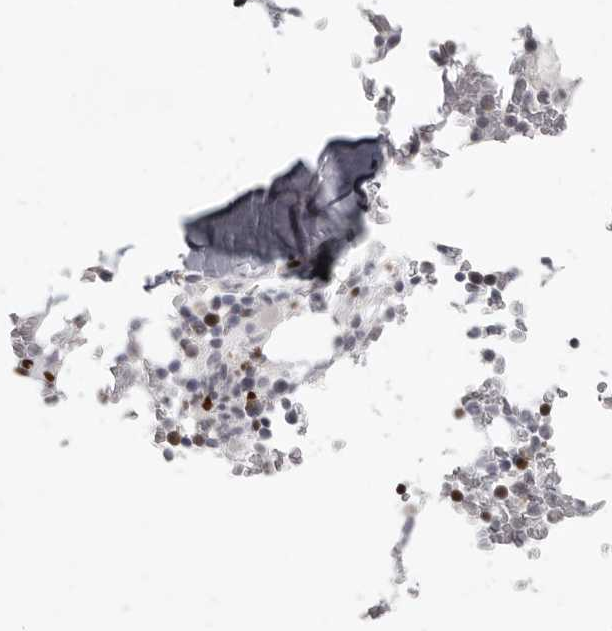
{"staining": {"intensity": "moderate", "quantity": "<25%", "location": "nuclear"}, "tissue": "bone marrow", "cell_type": "Hematopoietic cells", "image_type": "normal", "snomed": [{"axis": "morphology", "description": "Normal tissue, NOS"}, {"axis": "topography", "description": "Bone marrow"}], "caption": "Moderate nuclear protein staining is identified in approximately <25% of hematopoietic cells in bone marrow. The staining was performed using DAB (3,3'-diaminobenzidine) to visualize the protein expression in brown, while the nuclei were stained in blue with hematoxylin (Magnification: 20x).", "gene": "SRP19", "patient": {"sex": "male", "age": 58}}